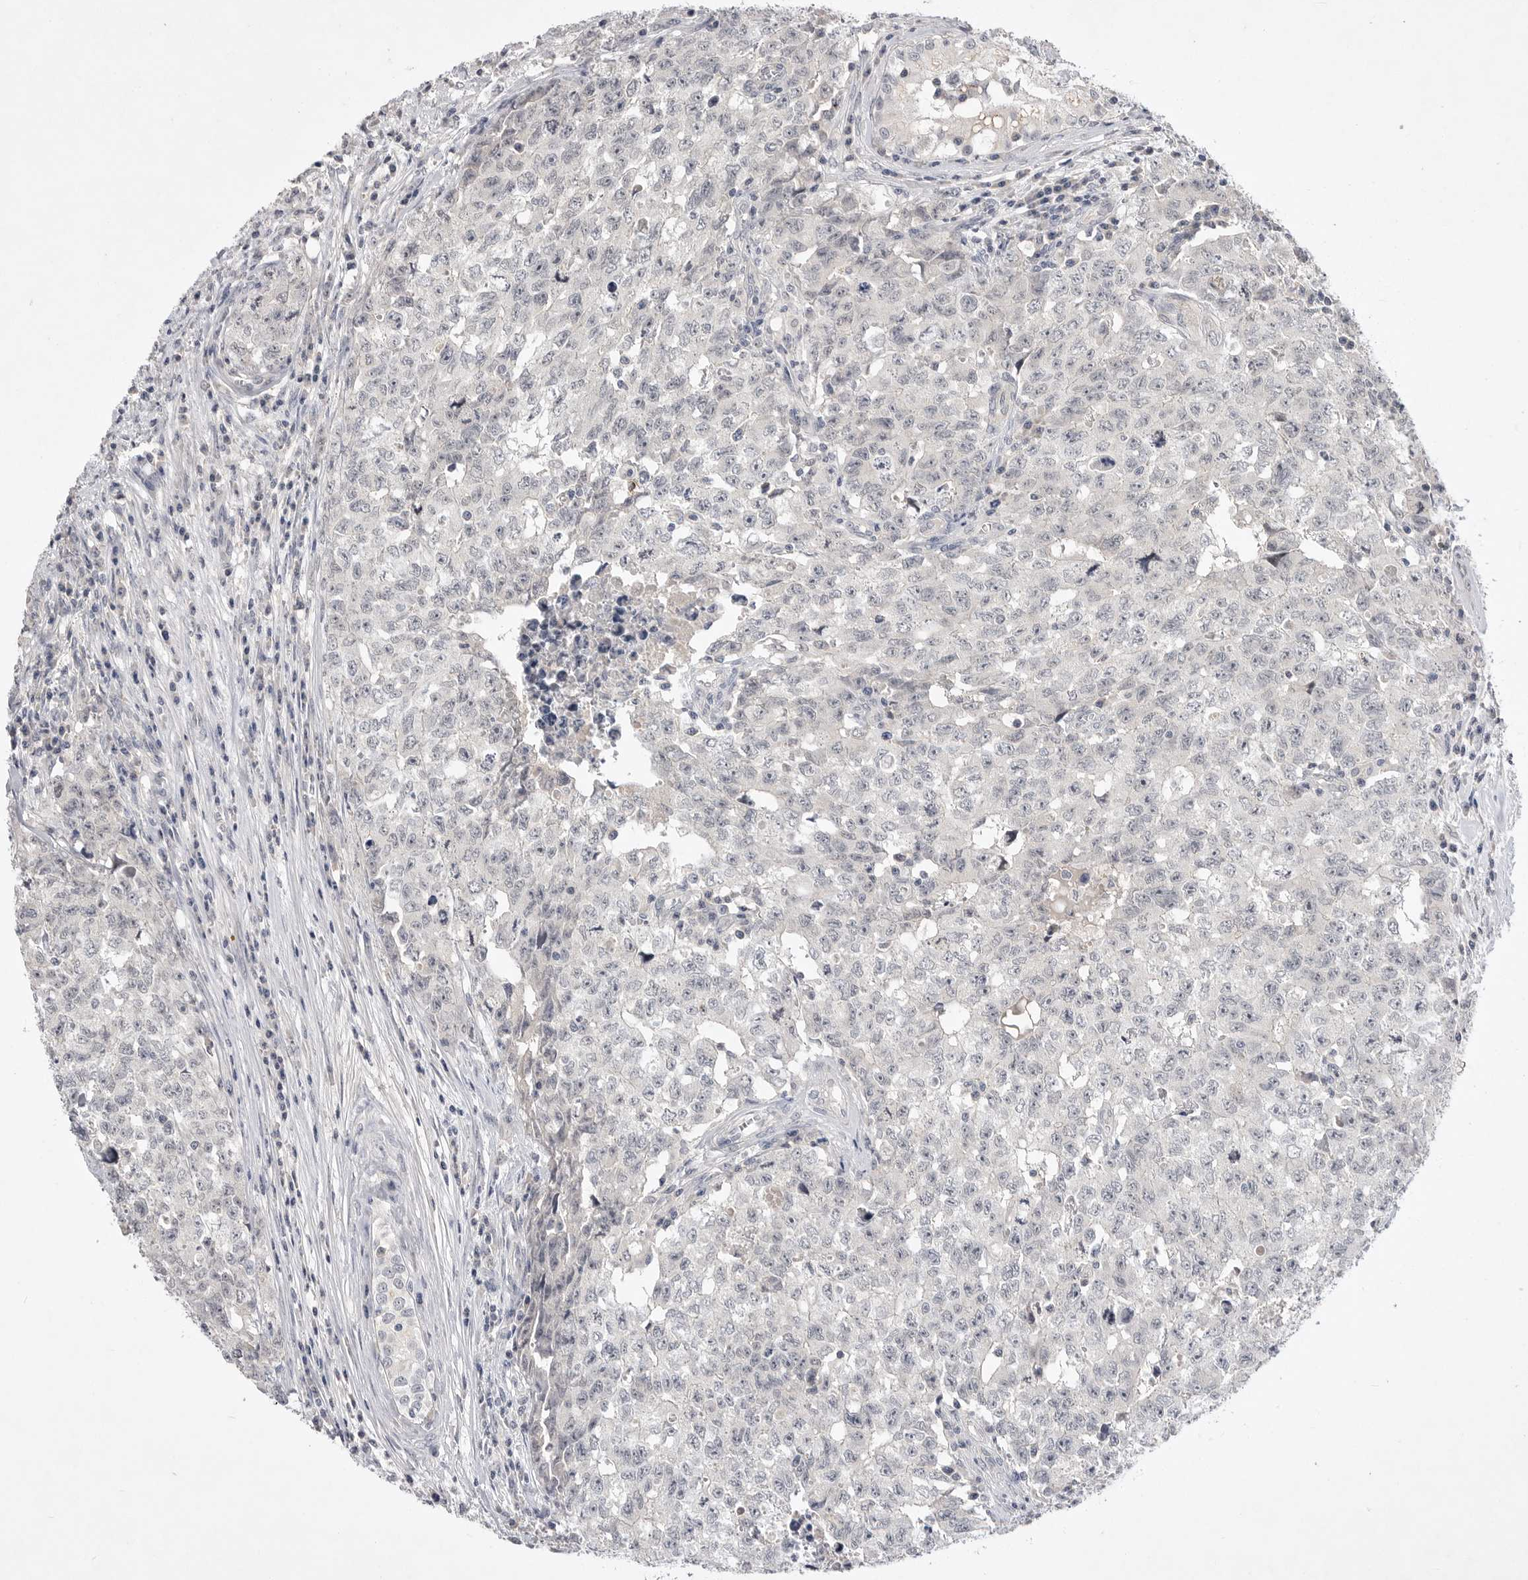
{"staining": {"intensity": "negative", "quantity": "none", "location": "none"}, "tissue": "testis cancer", "cell_type": "Tumor cells", "image_type": "cancer", "snomed": [{"axis": "morphology", "description": "Carcinoma, Embryonal, NOS"}, {"axis": "topography", "description": "Testis"}], "caption": "There is no significant expression in tumor cells of testis cancer (embryonal carcinoma).", "gene": "ITGAD", "patient": {"sex": "male", "age": 28}}